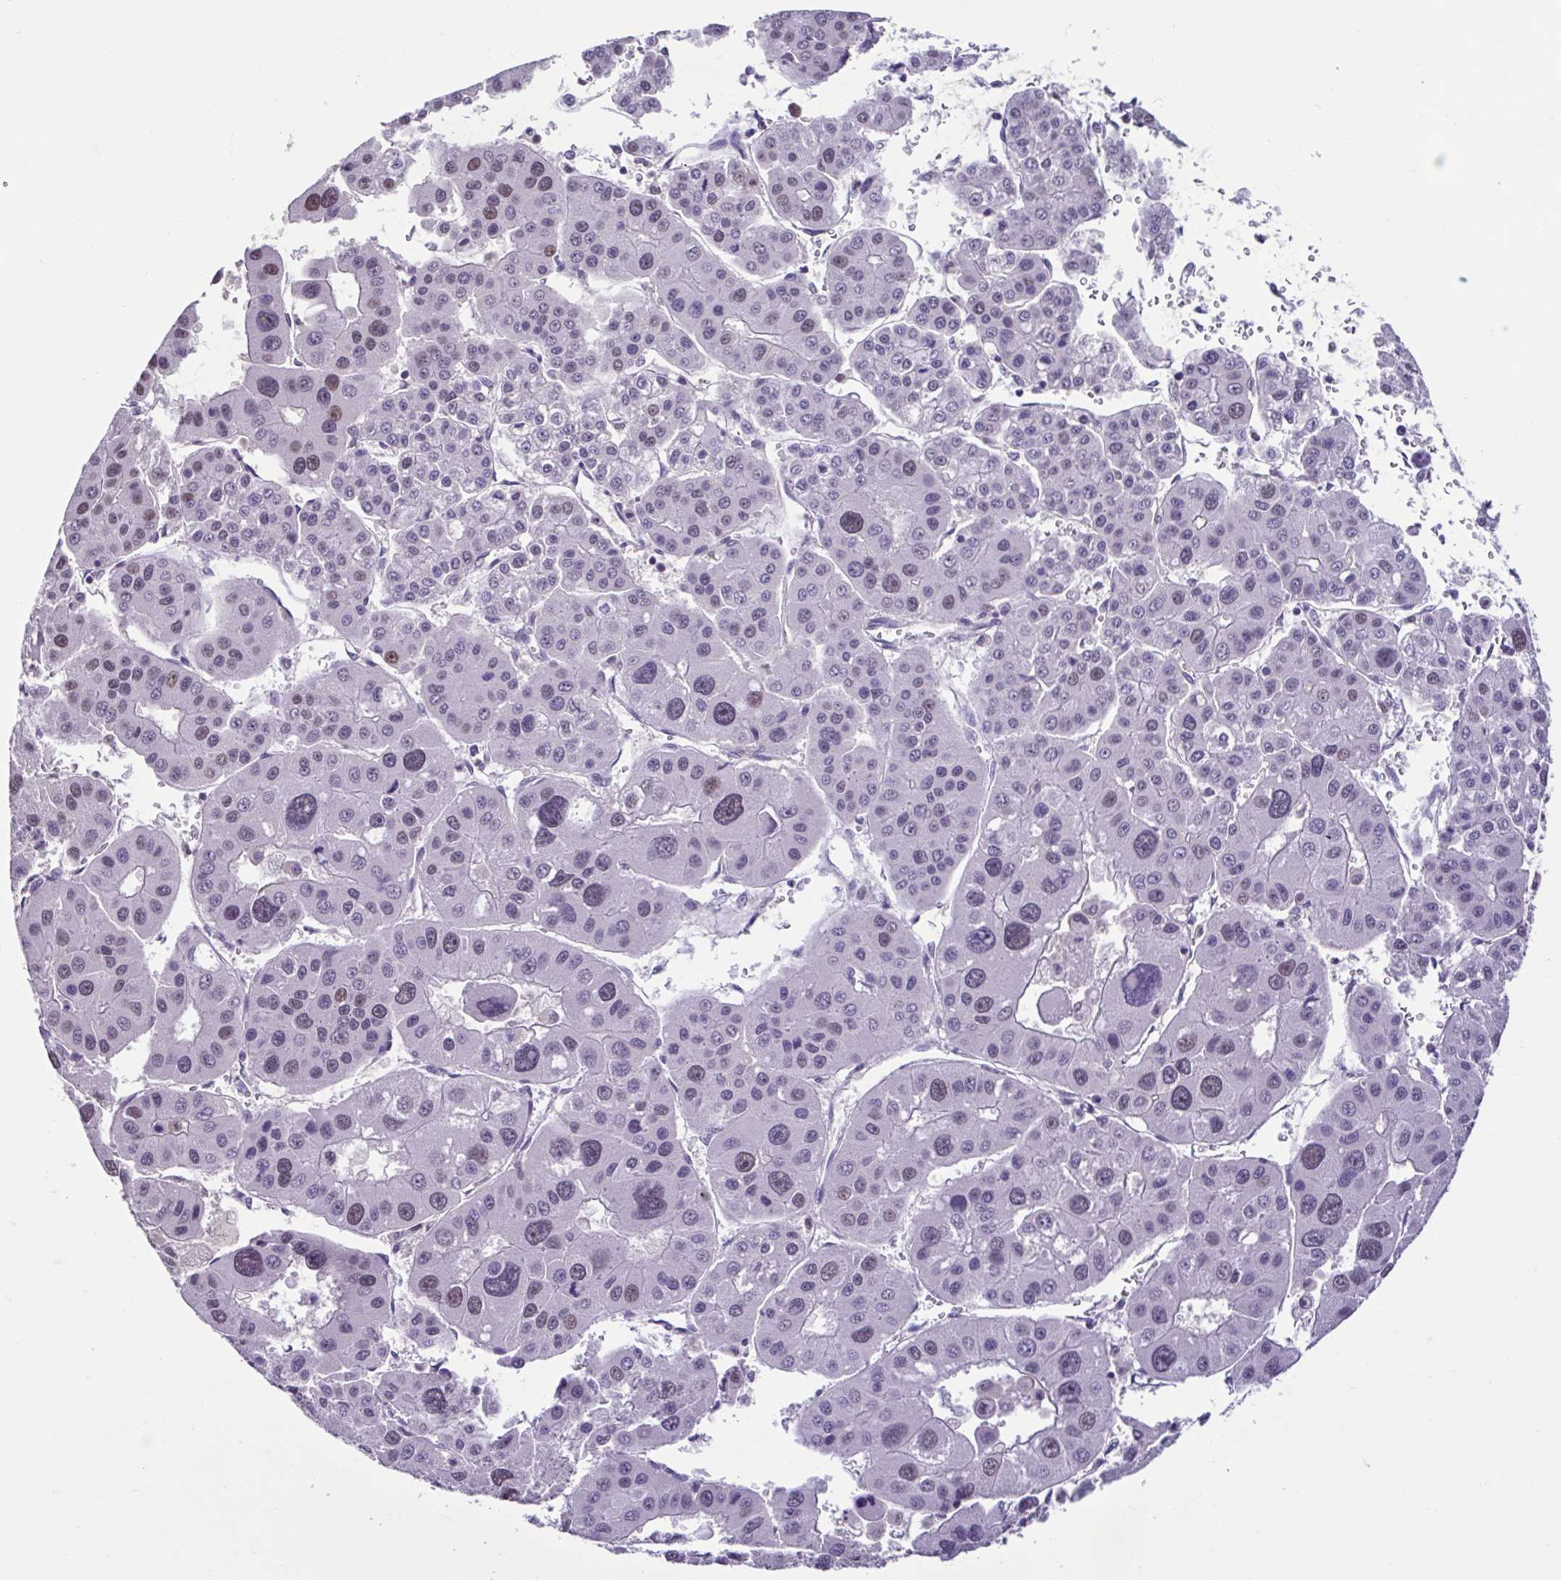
{"staining": {"intensity": "weak", "quantity": "25%-75%", "location": "nuclear"}, "tissue": "liver cancer", "cell_type": "Tumor cells", "image_type": "cancer", "snomed": [{"axis": "morphology", "description": "Carcinoma, Hepatocellular, NOS"}, {"axis": "topography", "description": "Liver"}], "caption": "Immunohistochemical staining of liver cancer (hepatocellular carcinoma) demonstrates low levels of weak nuclear protein staining in about 25%-75% of tumor cells.", "gene": "ACTRT3", "patient": {"sex": "male", "age": 73}}